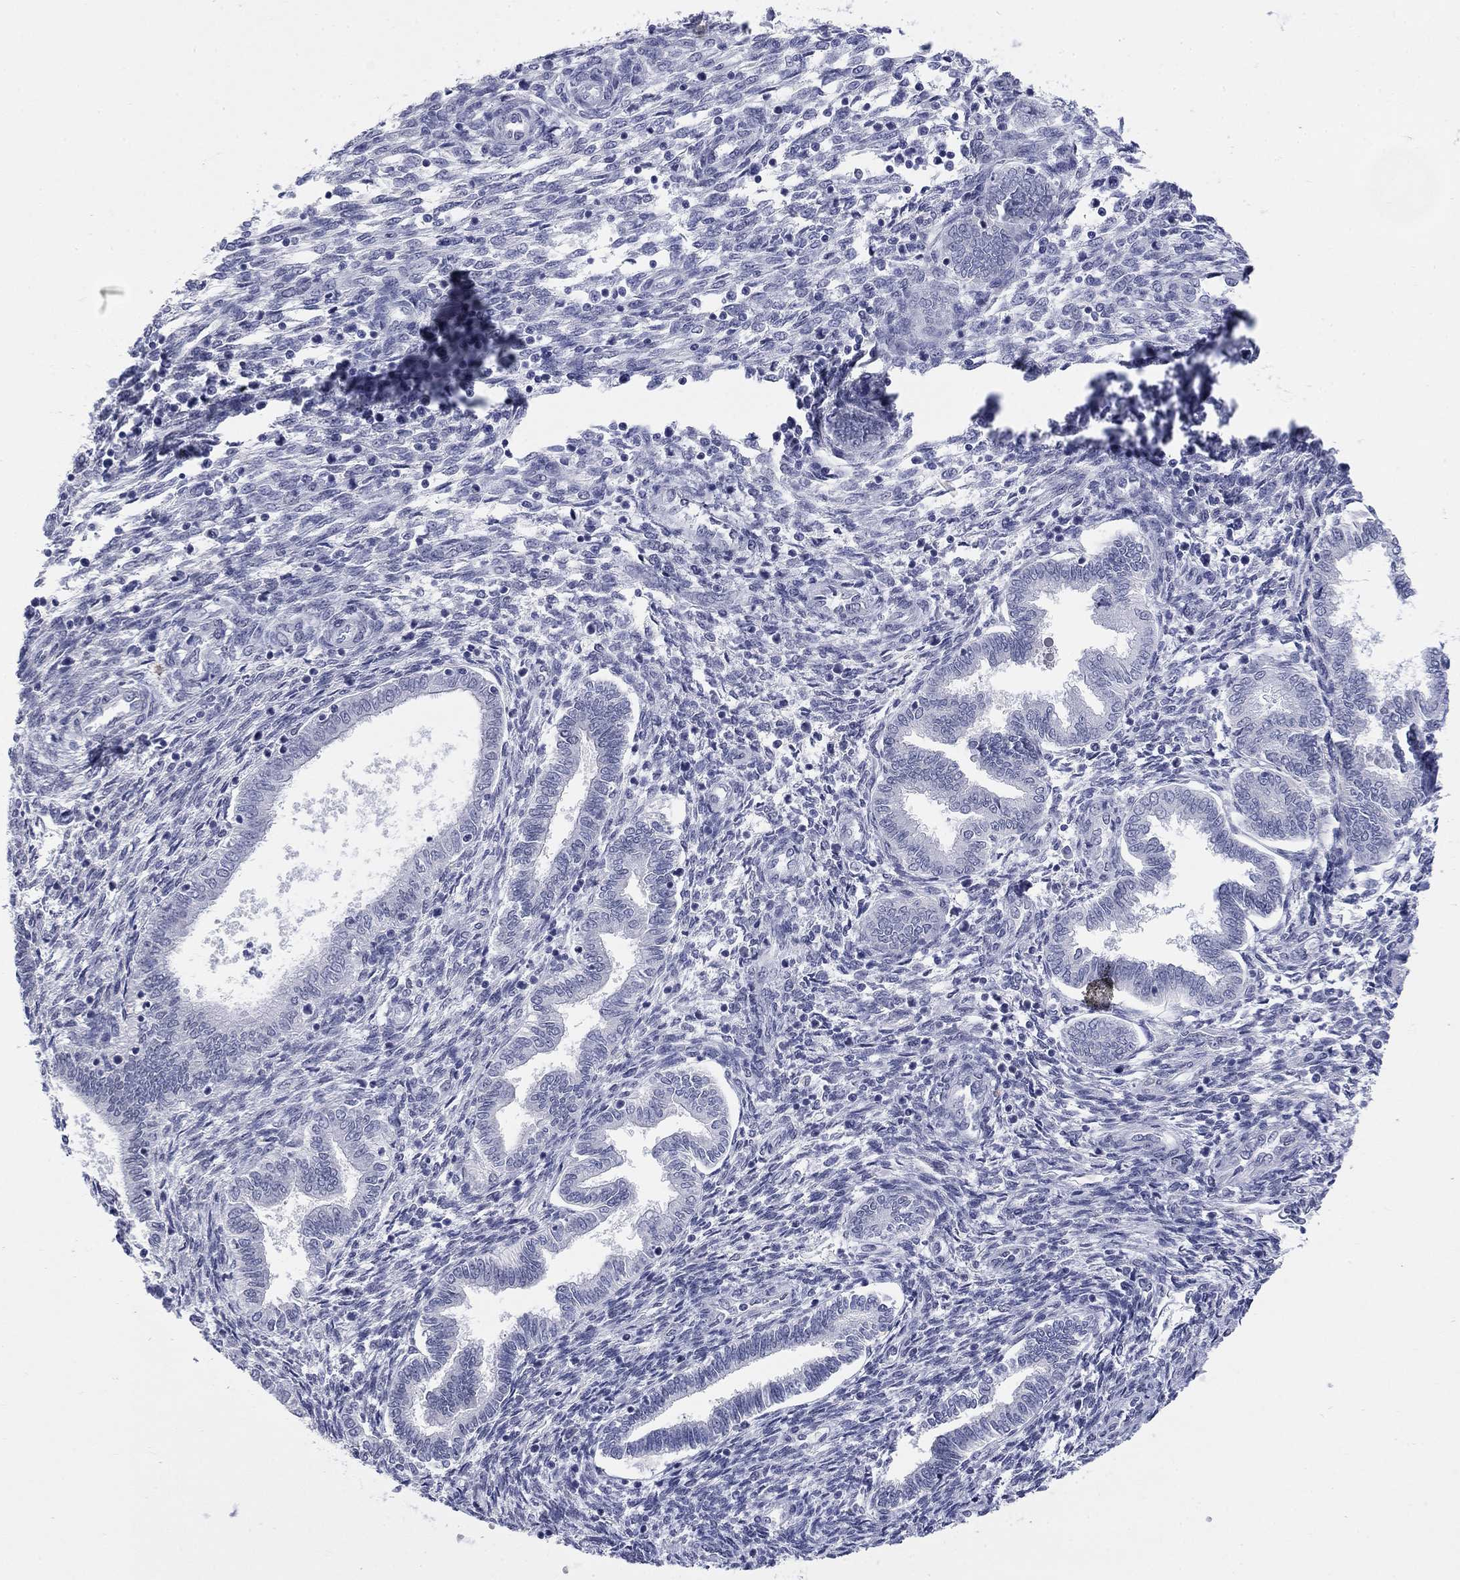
{"staining": {"intensity": "negative", "quantity": "none", "location": "none"}, "tissue": "endometrium", "cell_type": "Cells in endometrial stroma", "image_type": "normal", "snomed": [{"axis": "morphology", "description": "Normal tissue, NOS"}, {"axis": "topography", "description": "Endometrium"}], "caption": "Immunohistochemistry micrograph of unremarkable endometrium: endometrium stained with DAB exhibits no significant protein positivity in cells in endometrial stroma. The staining is performed using DAB (3,3'-diaminobenzidine) brown chromogen with nuclei counter-stained in using hematoxylin.", "gene": "ECEL1", "patient": {"sex": "female", "age": 42}}